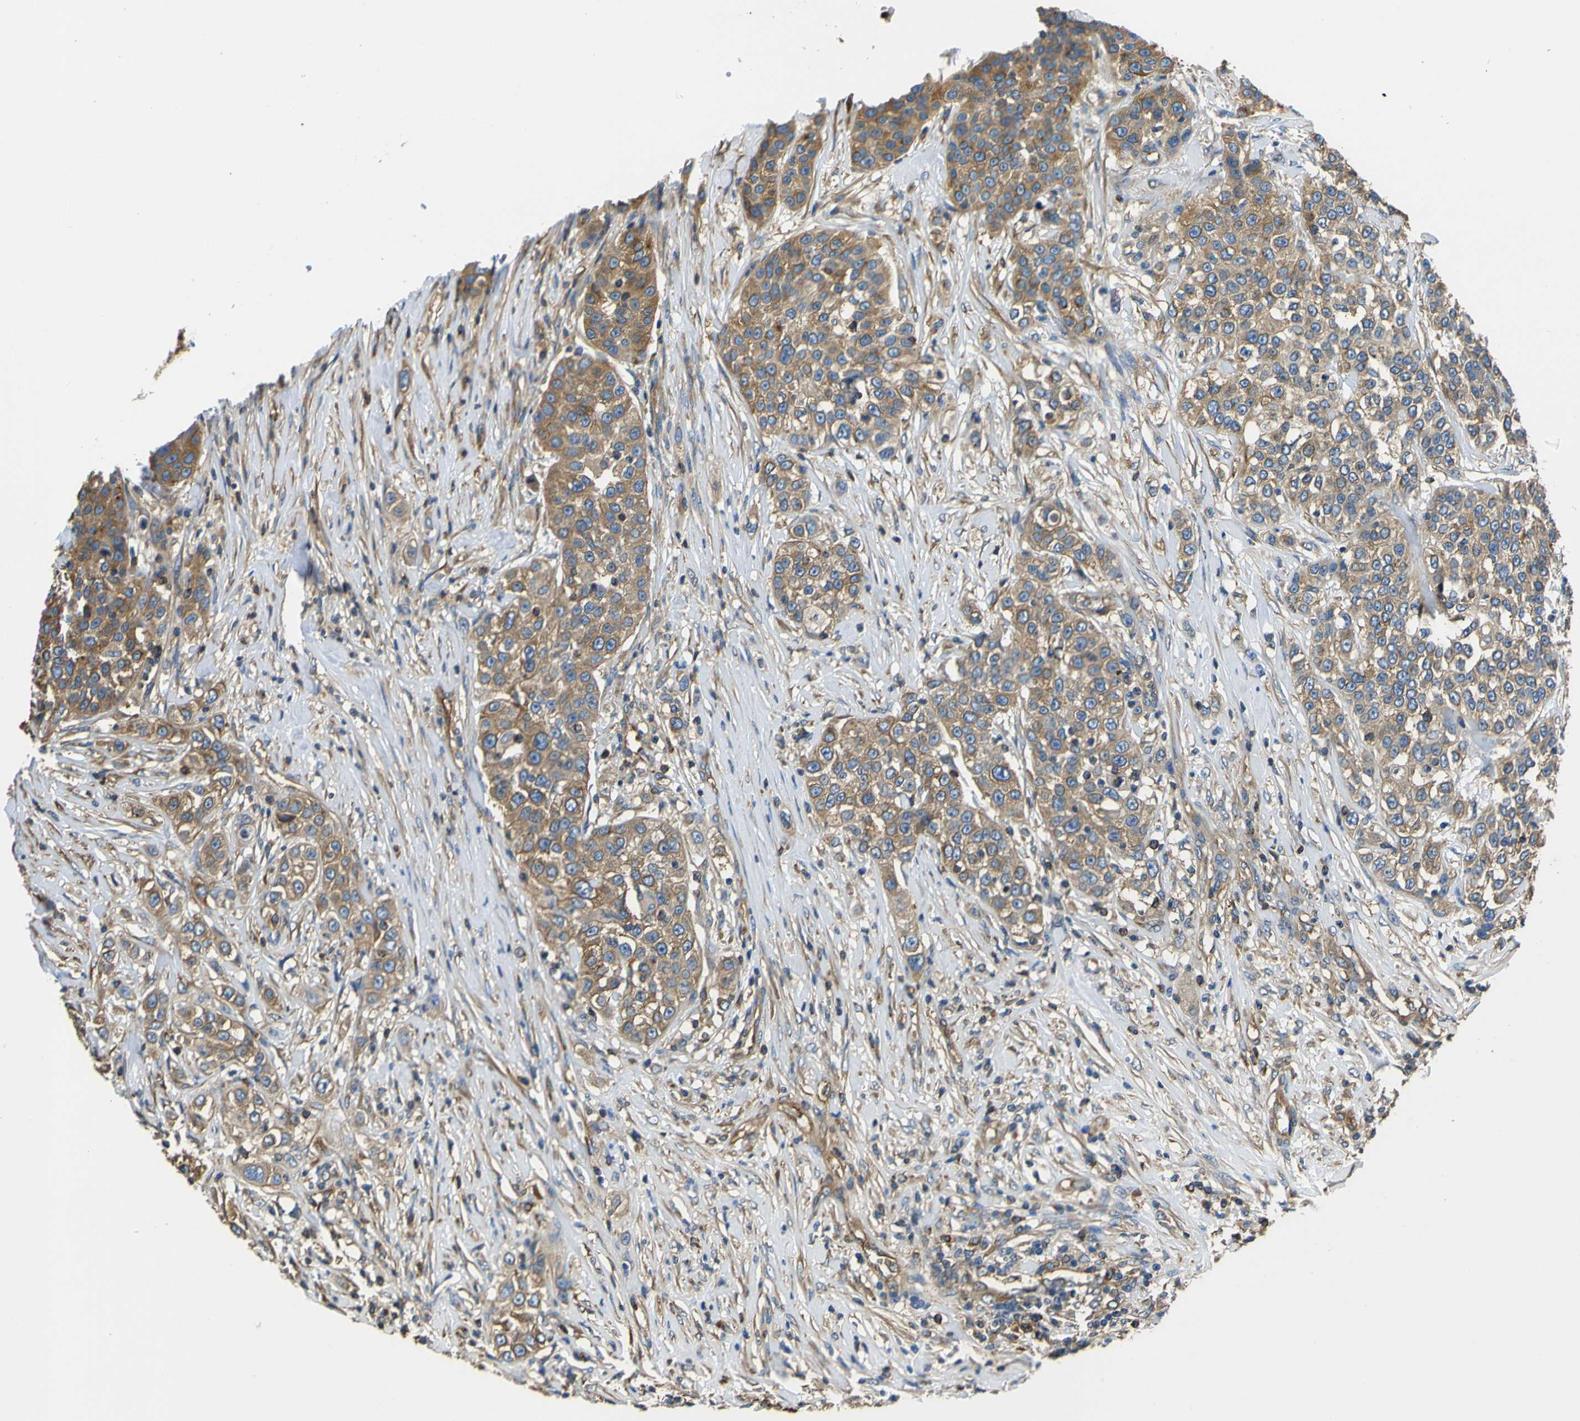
{"staining": {"intensity": "moderate", "quantity": ">75%", "location": "cytoplasmic/membranous"}, "tissue": "urothelial cancer", "cell_type": "Tumor cells", "image_type": "cancer", "snomed": [{"axis": "morphology", "description": "Urothelial carcinoma, High grade"}, {"axis": "topography", "description": "Urinary bladder"}], "caption": "IHC staining of high-grade urothelial carcinoma, which exhibits medium levels of moderate cytoplasmic/membranous positivity in about >75% of tumor cells indicating moderate cytoplasmic/membranous protein positivity. The staining was performed using DAB (3,3'-diaminobenzidine) (brown) for protein detection and nuclei were counterstained in hematoxylin (blue).", "gene": "TUBB", "patient": {"sex": "female", "age": 80}}